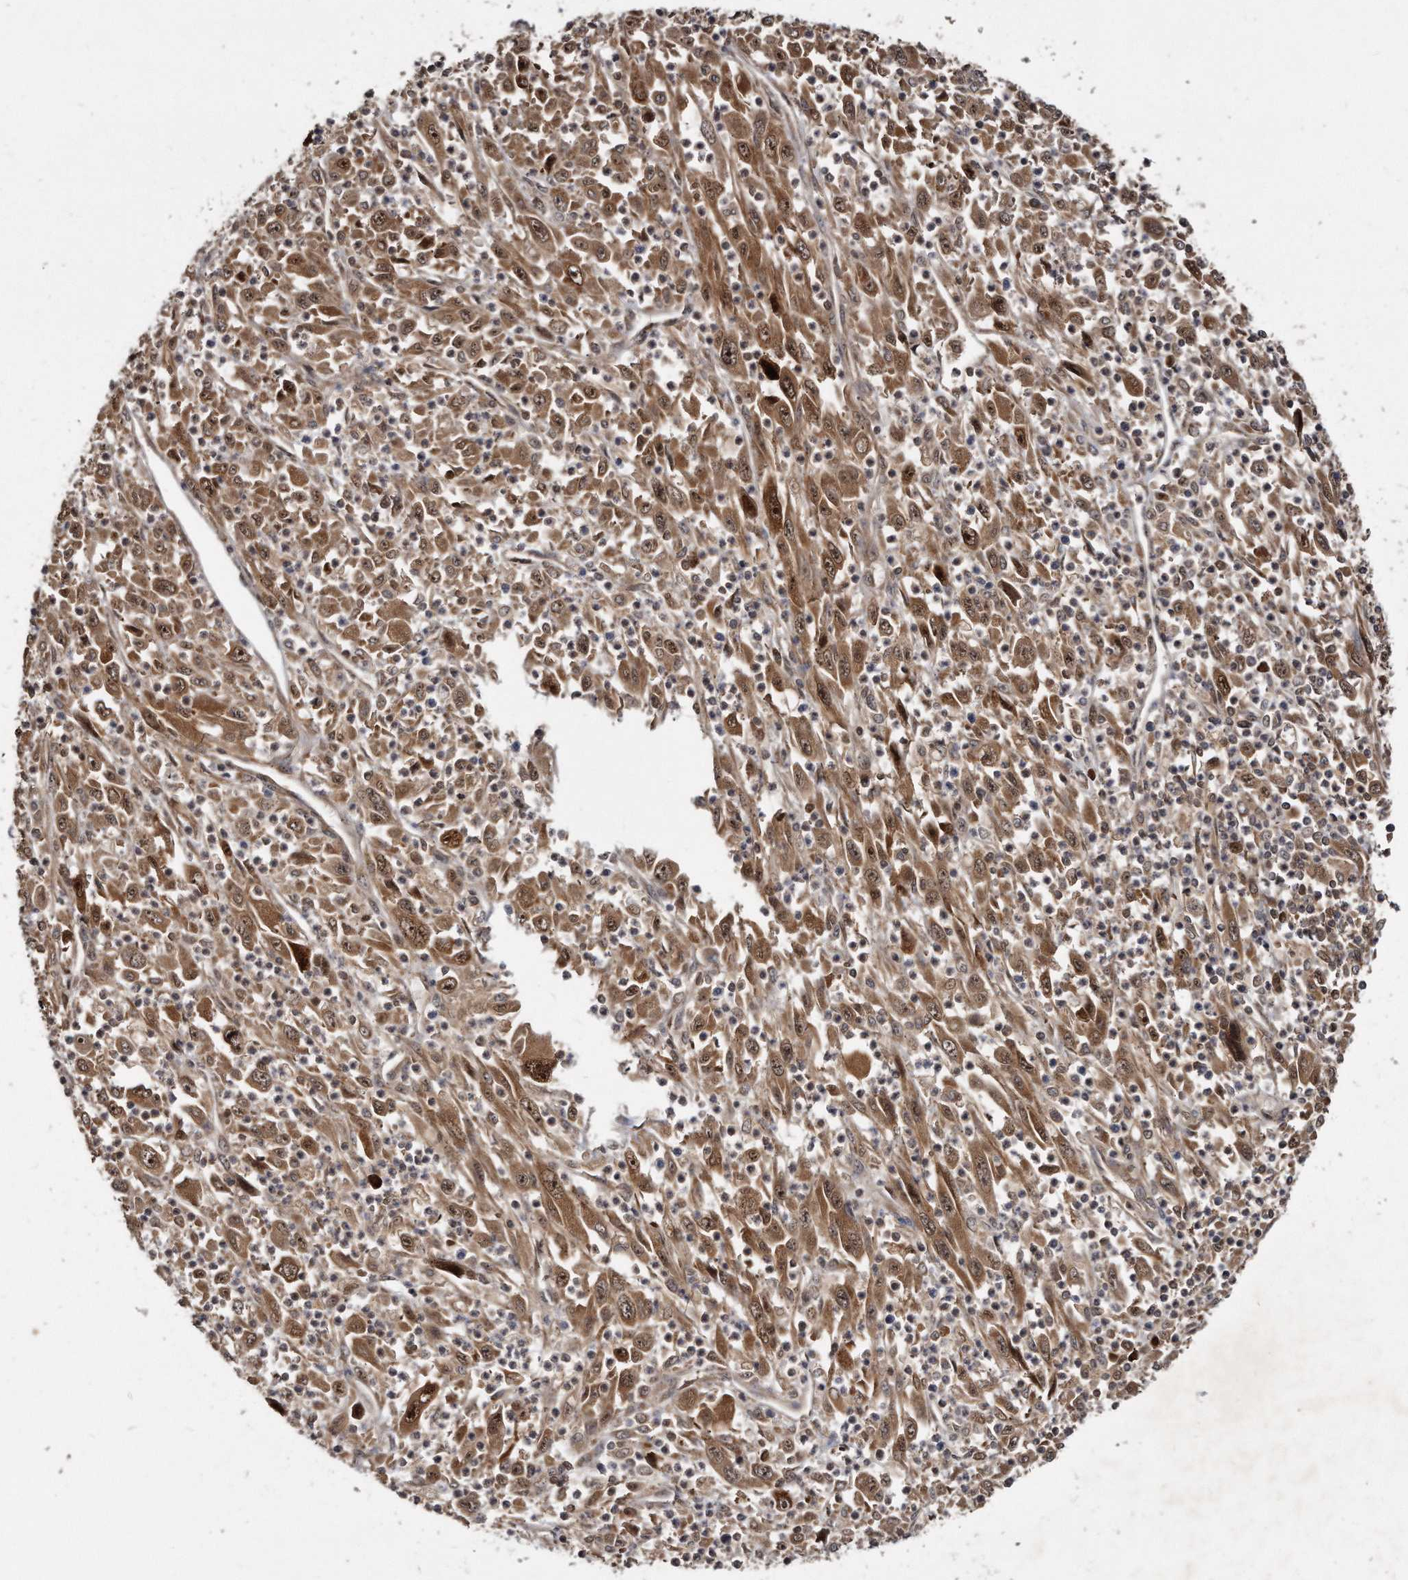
{"staining": {"intensity": "moderate", "quantity": ">75%", "location": "cytoplasmic/membranous,nuclear"}, "tissue": "melanoma", "cell_type": "Tumor cells", "image_type": "cancer", "snomed": [{"axis": "morphology", "description": "Malignant melanoma, Metastatic site"}, {"axis": "topography", "description": "Skin"}], "caption": "Human malignant melanoma (metastatic site) stained for a protein (brown) demonstrates moderate cytoplasmic/membranous and nuclear positive expression in approximately >75% of tumor cells.", "gene": "FAM136A", "patient": {"sex": "female", "age": 56}}